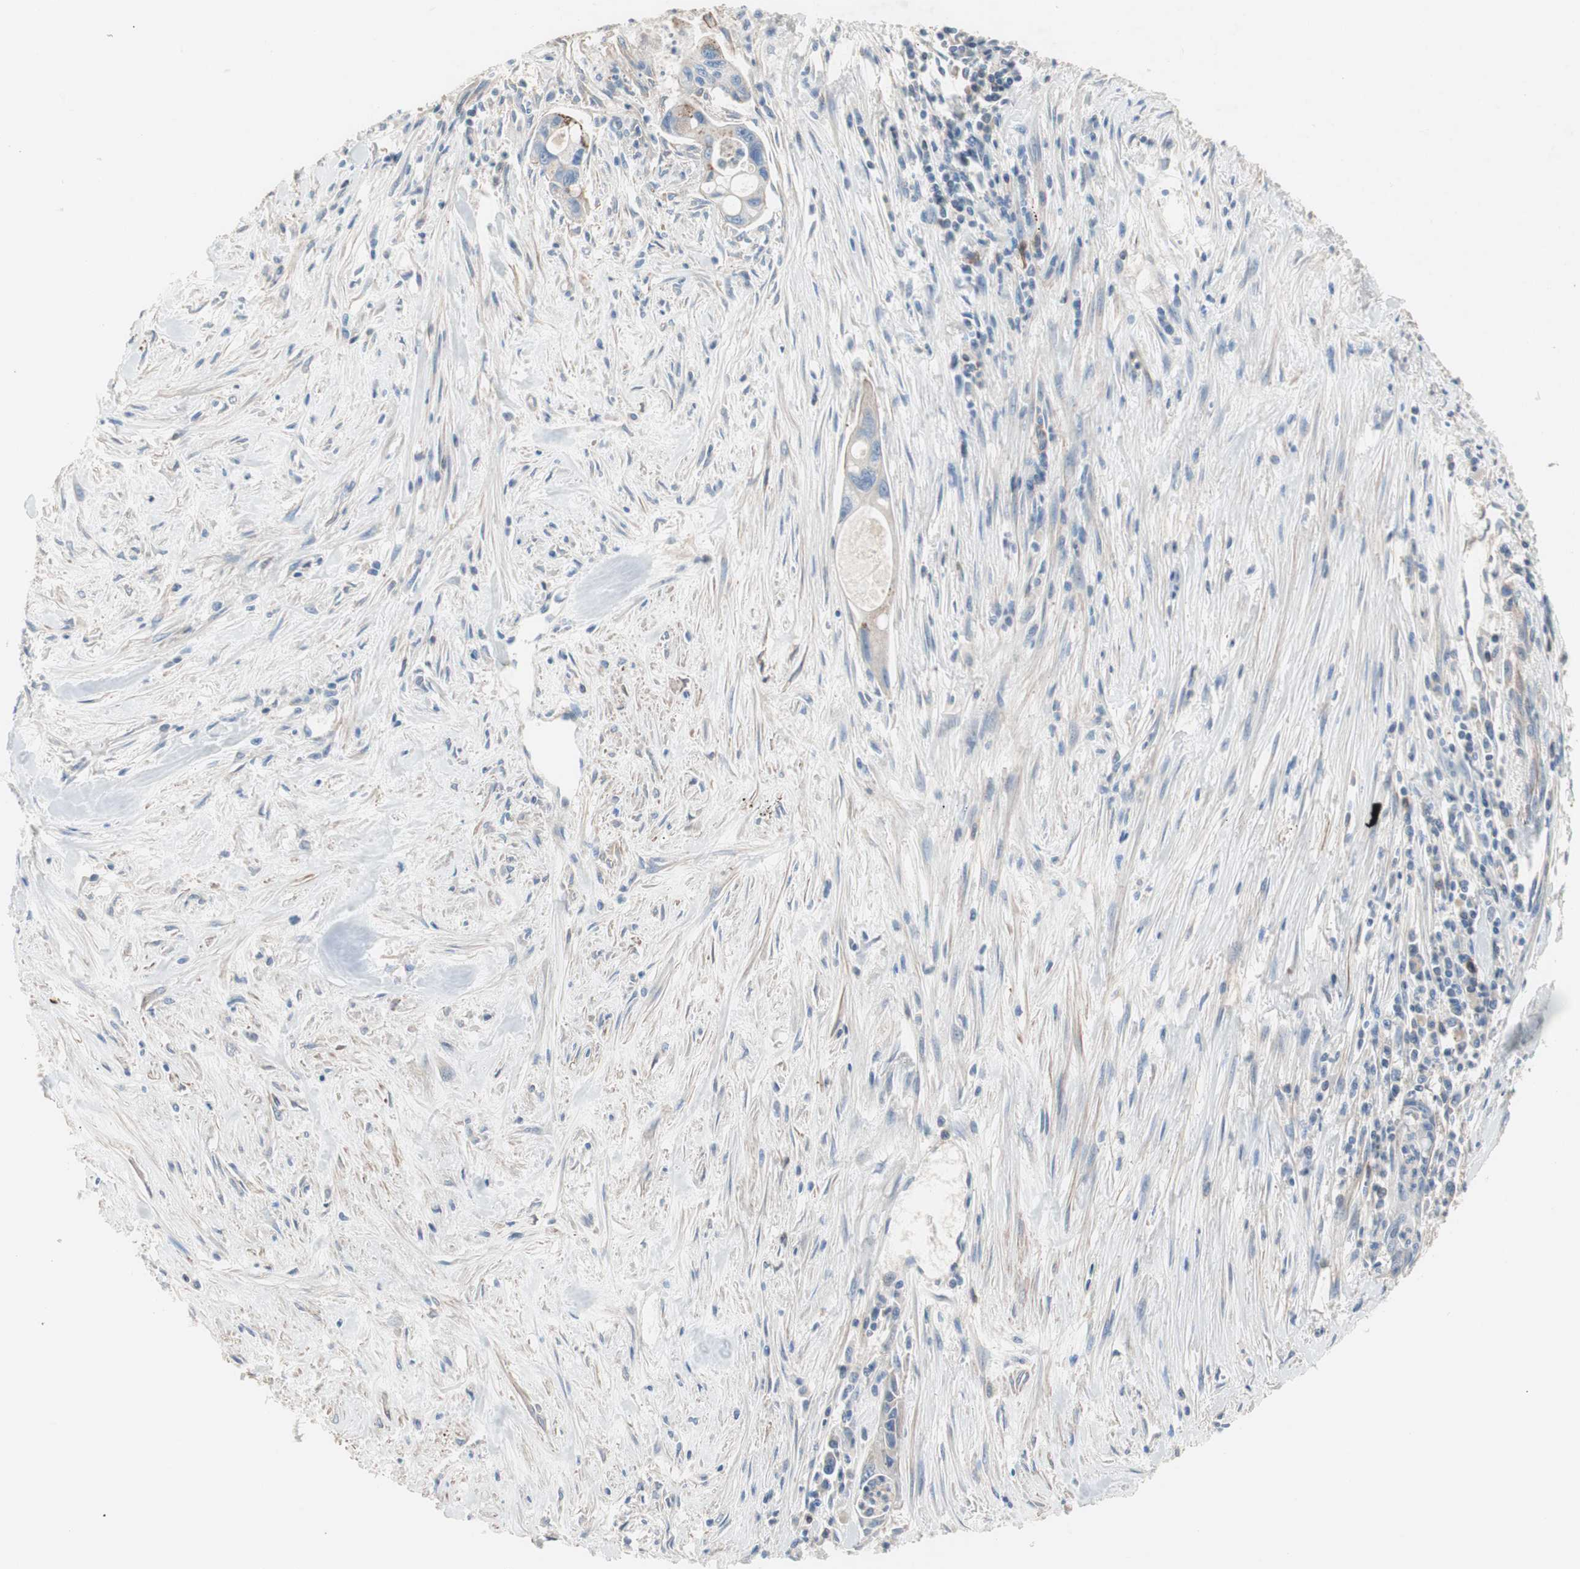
{"staining": {"intensity": "weak", "quantity": "25%-75%", "location": "cytoplasmic/membranous"}, "tissue": "pancreatic cancer", "cell_type": "Tumor cells", "image_type": "cancer", "snomed": [{"axis": "morphology", "description": "Adenocarcinoma, NOS"}, {"axis": "topography", "description": "Pancreas"}], "caption": "Pancreatic cancer was stained to show a protein in brown. There is low levels of weak cytoplasmic/membranous positivity in about 25%-75% of tumor cells.", "gene": "GPR160", "patient": {"sex": "male", "age": 70}}